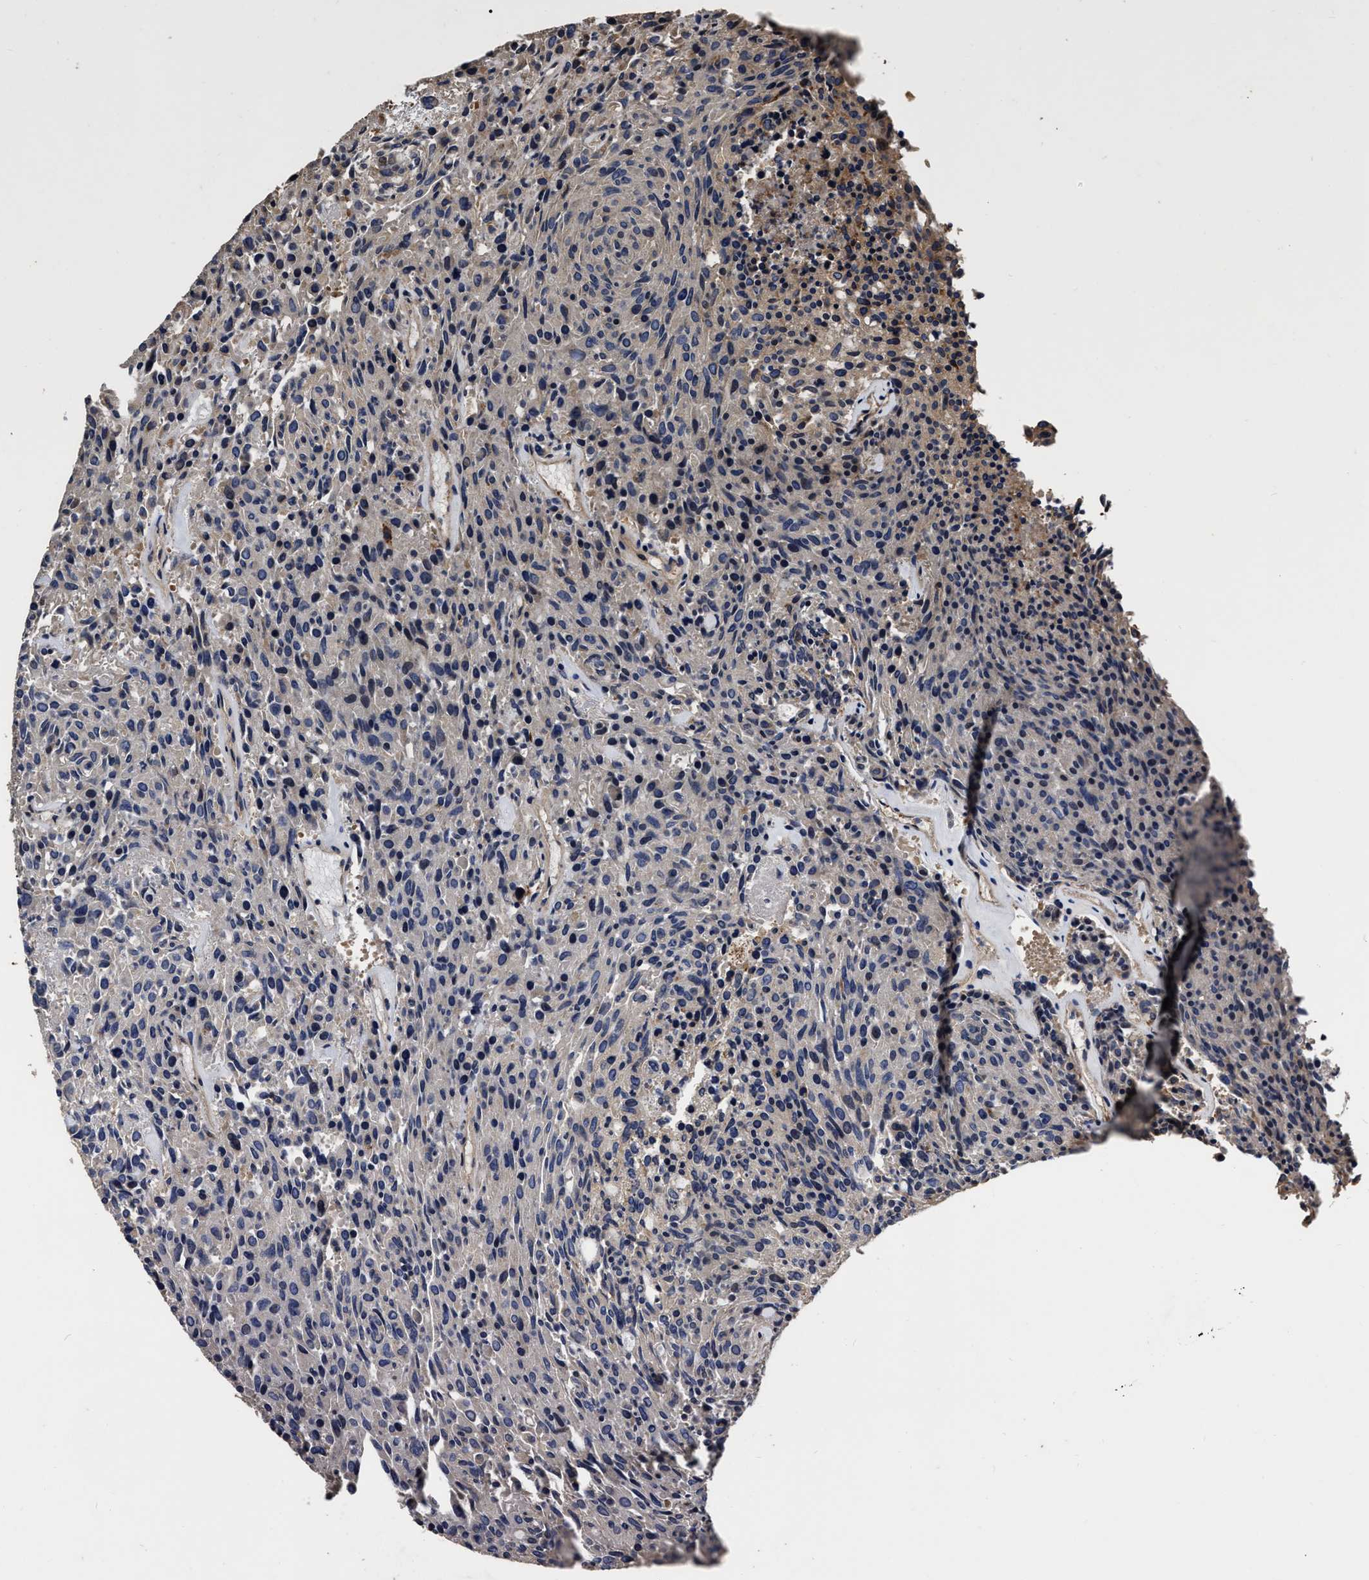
{"staining": {"intensity": "weak", "quantity": "<25%", "location": "cytoplasmic/membranous"}, "tissue": "carcinoid", "cell_type": "Tumor cells", "image_type": "cancer", "snomed": [{"axis": "morphology", "description": "Carcinoid, malignant, NOS"}, {"axis": "topography", "description": "Pancreas"}], "caption": "IHC image of neoplastic tissue: human carcinoid stained with DAB reveals no significant protein staining in tumor cells.", "gene": "ABCG8", "patient": {"sex": "female", "age": 54}}